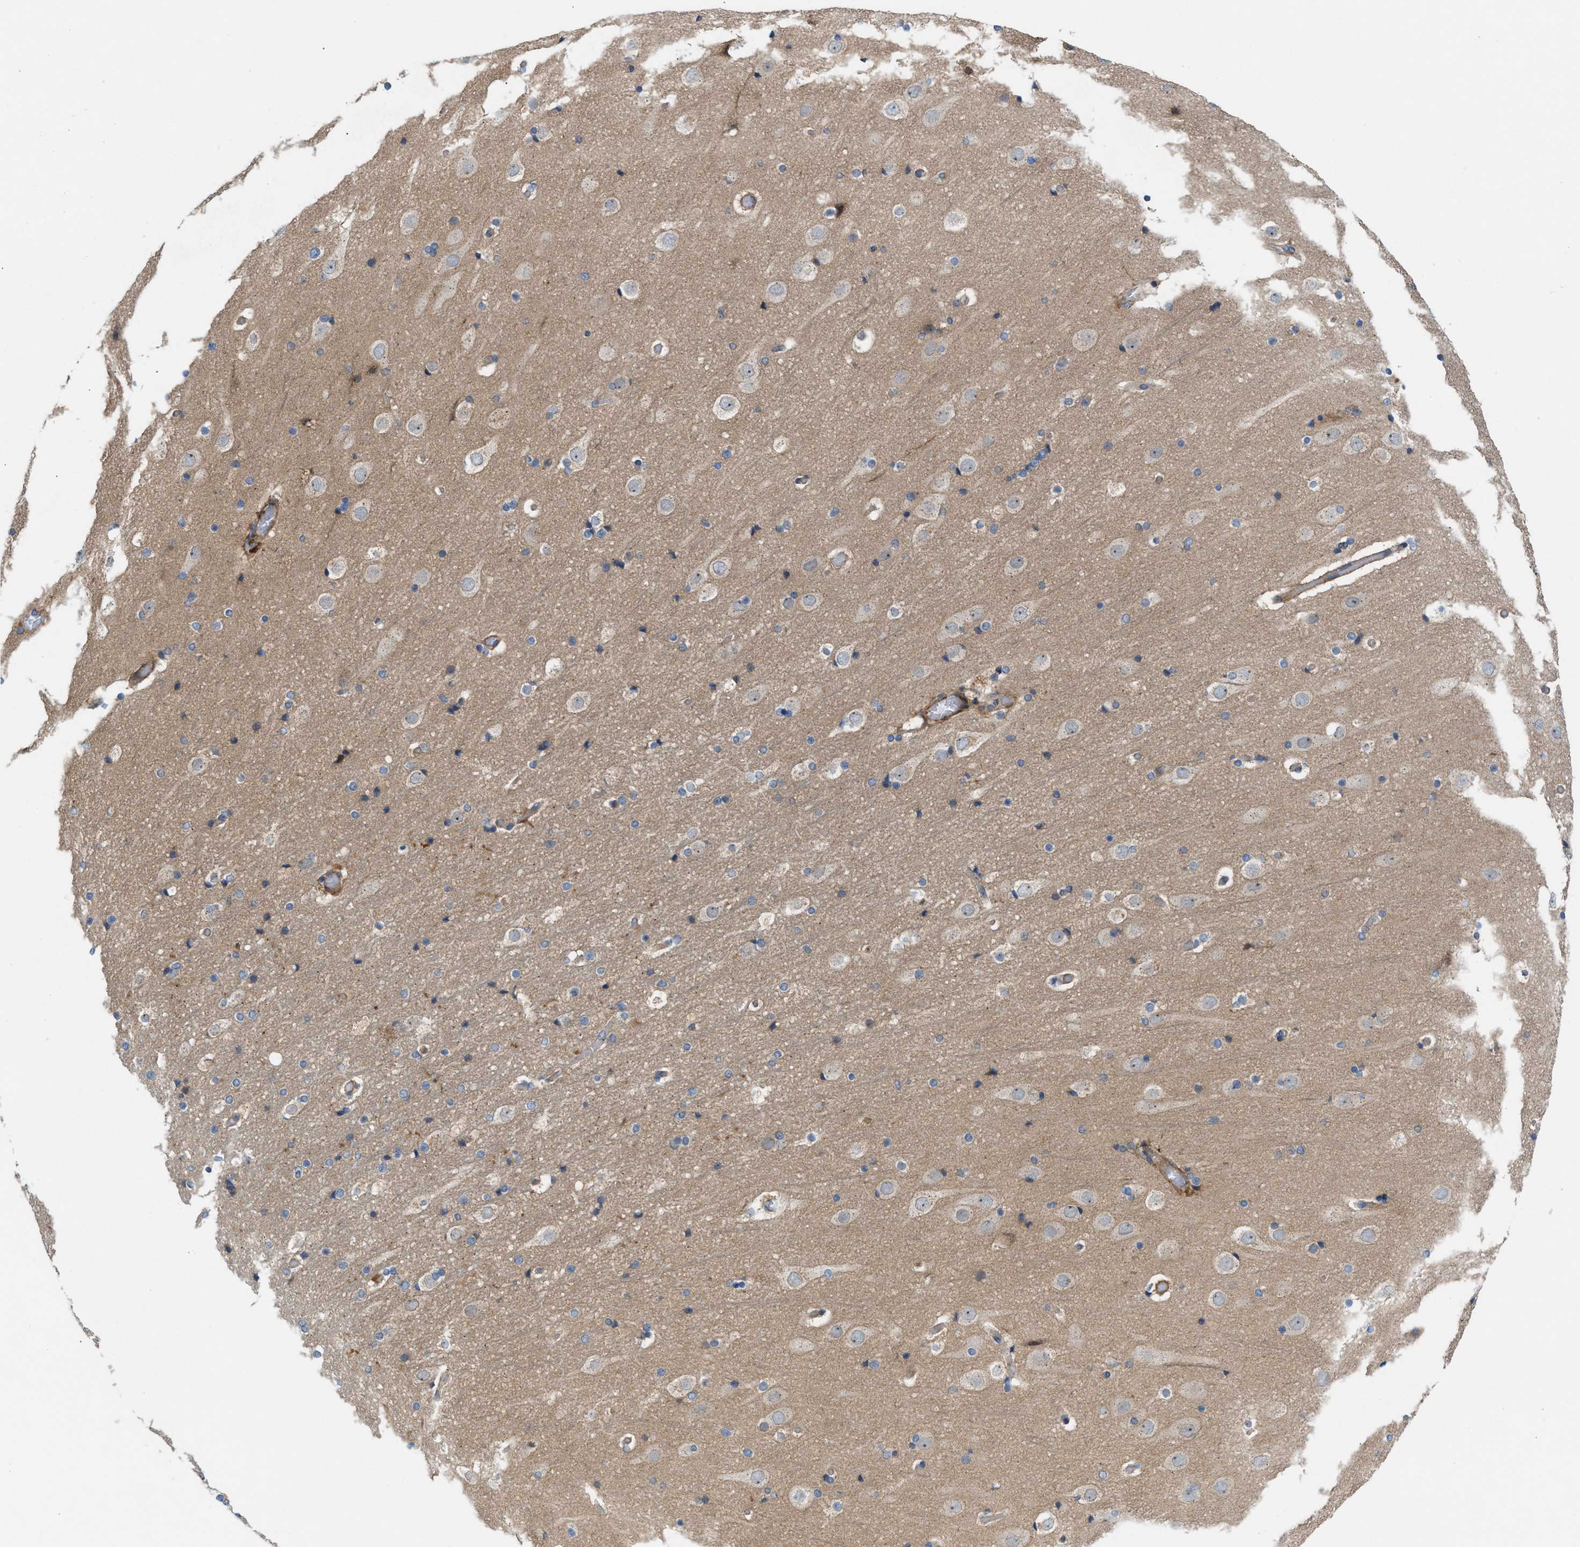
{"staining": {"intensity": "moderate", "quantity": "25%-75%", "location": "cytoplasmic/membranous"}, "tissue": "cerebral cortex", "cell_type": "Endothelial cells", "image_type": "normal", "snomed": [{"axis": "morphology", "description": "Normal tissue, NOS"}, {"axis": "topography", "description": "Cerebral cortex"}], "caption": "High-magnification brightfield microscopy of unremarkable cerebral cortex stained with DAB (brown) and counterstained with hematoxylin (blue). endothelial cells exhibit moderate cytoplasmic/membranous staining is seen in about25%-75% of cells. (Stains: DAB in brown, nuclei in blue, Microscopy: brightfield microscopy at high magnification).", "gene": "CYB5D1", "patient": {"sex": "male", "age": 57}}